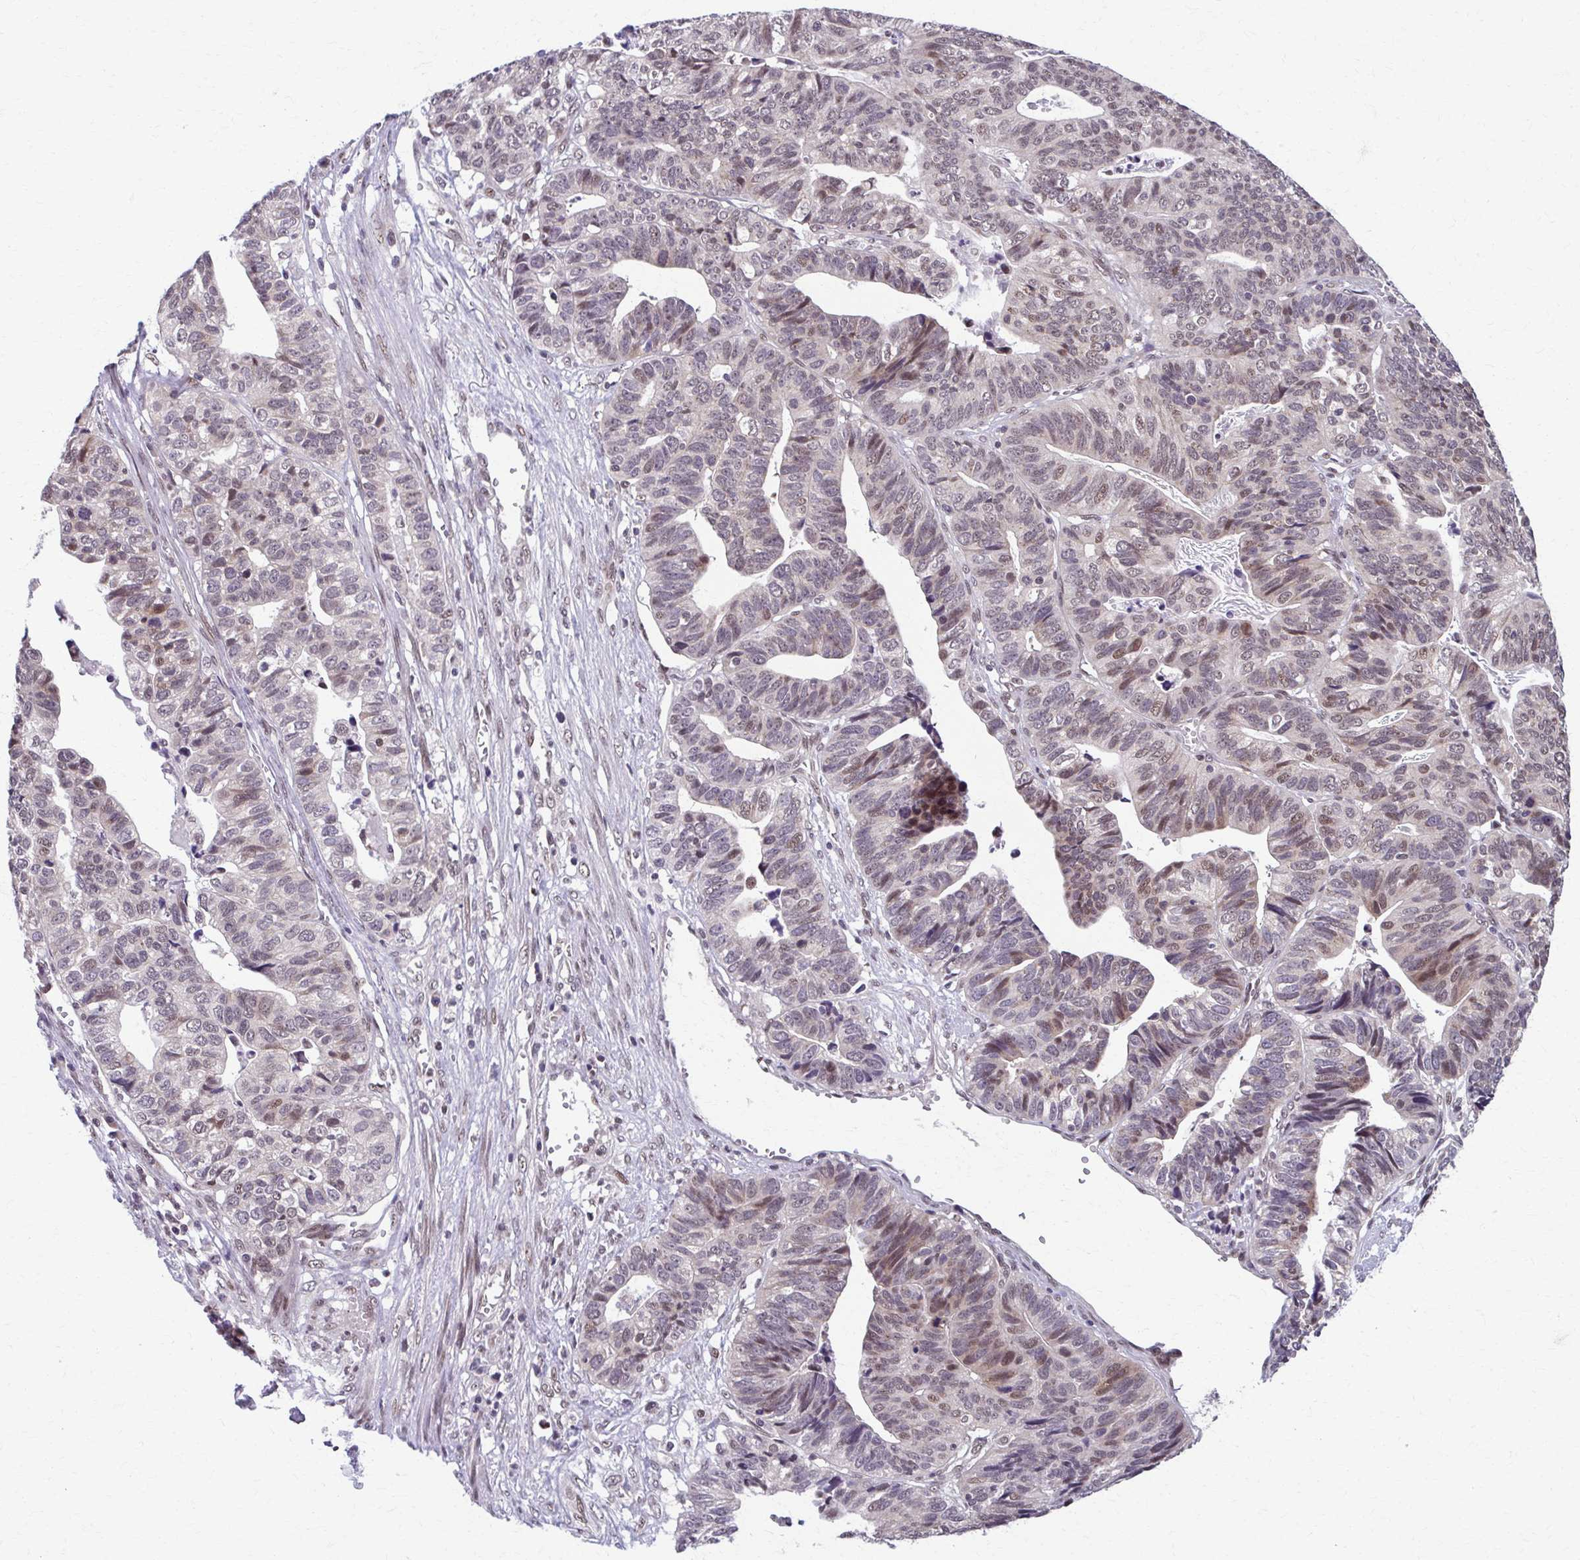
{"staining": {"intensity": "weak", "quantity": "25%-75%", "location": "nuclear"}, "tissue": "stomach cancer", "cell_type": "Tumor cells", "image_type": "cancer", "snomed": [{"axis": "morphology", "description": "Adenocarcinoma, NOS"}, {"axis": "topography", "description": "Stomach, upper"}], "caption": "This is a histology image of immunohistochemistry (IHC) staining of stomach cancer (adenocarcinoma), which shows weak expression in the nuclear of tumor cells.", "gene": "SETBP1", "patient": {"sex": "female", "age": 67}}